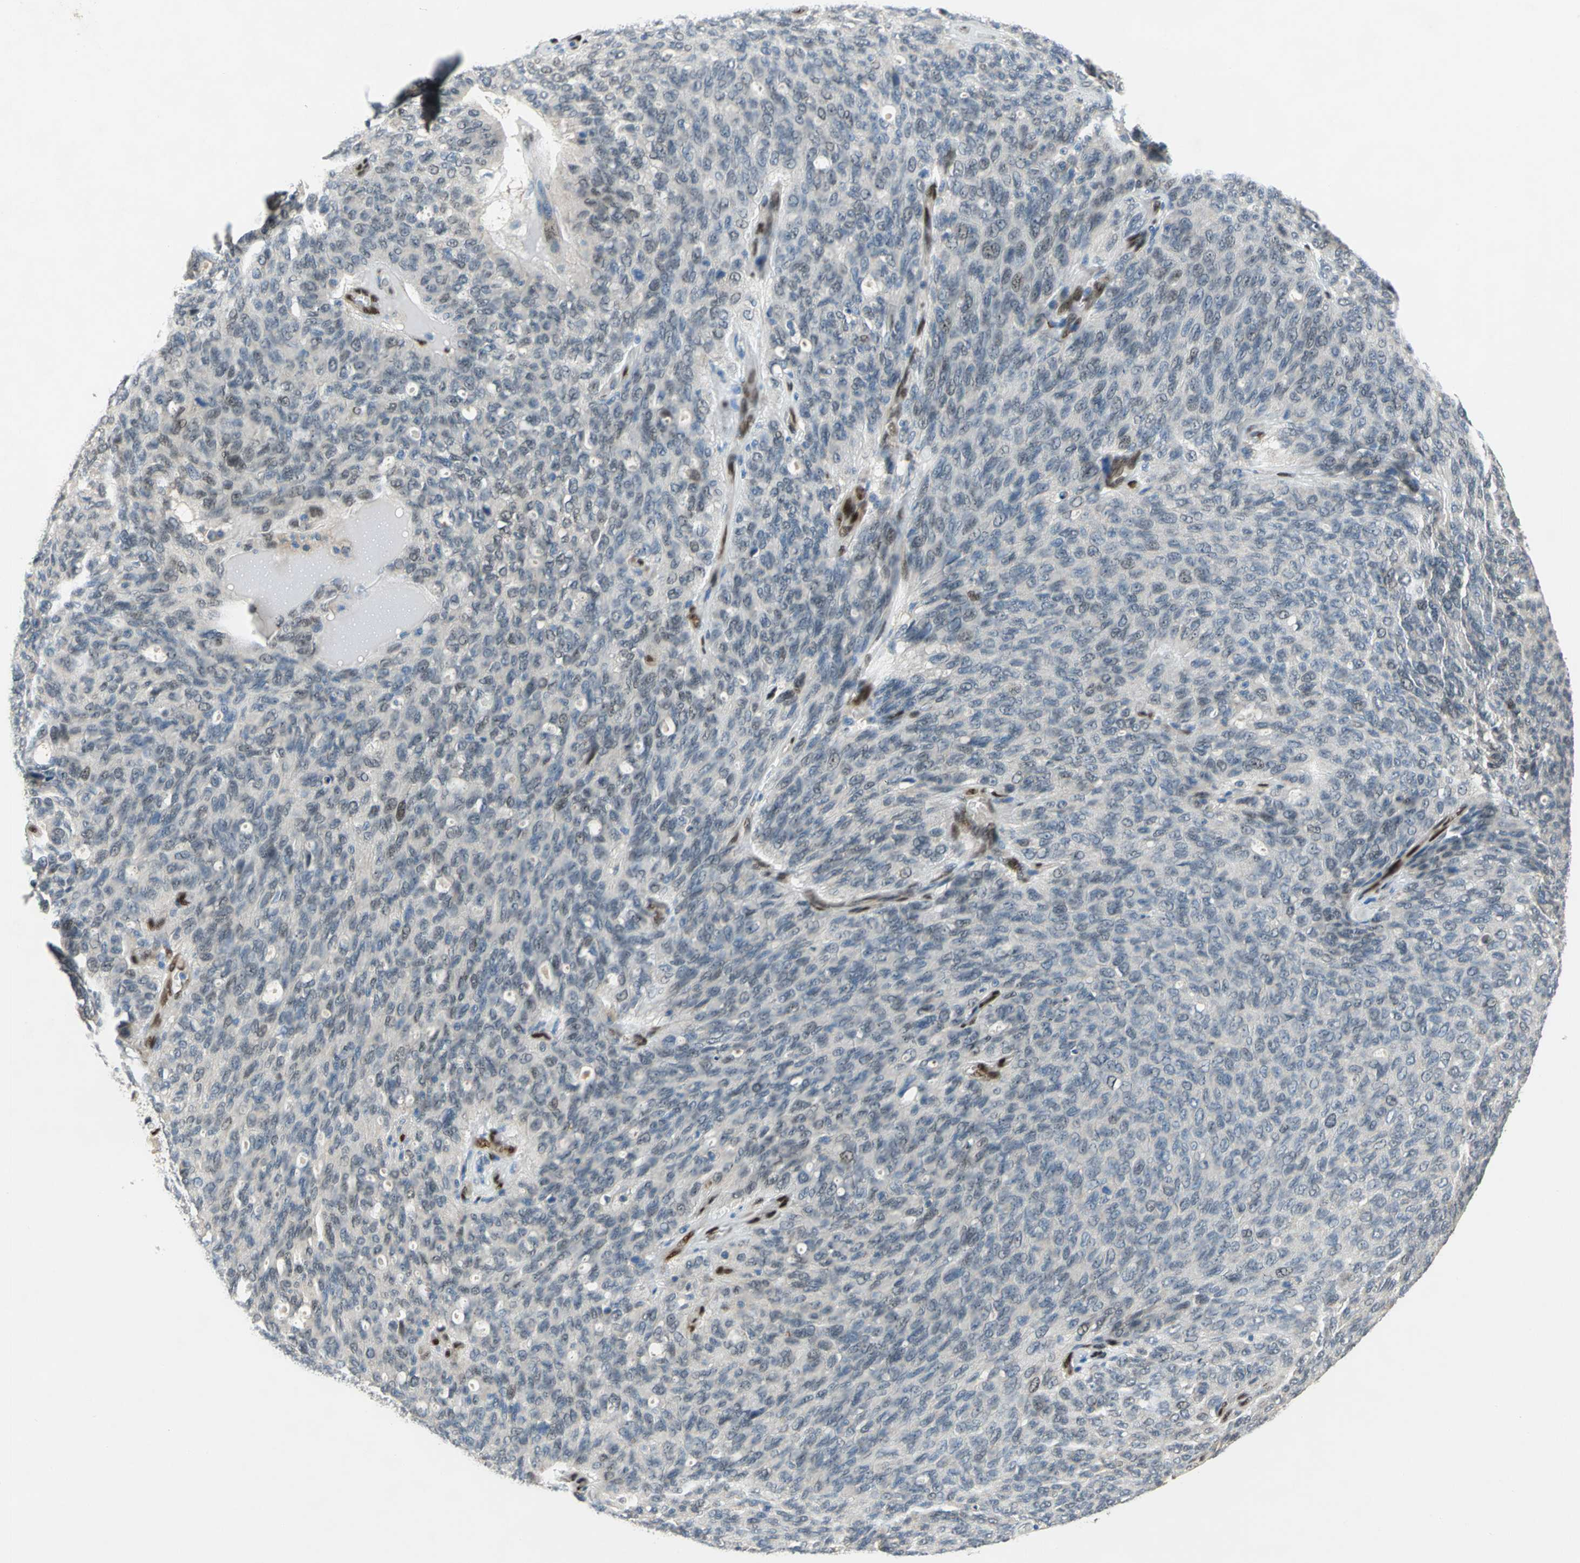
{"staining": {"intensity": "negative", "quantity": "none", "location": "none"}, "tissue": "ovarian cancer", "cell_type": "Tumor cells", "image_type": "cancer", "snomed": [{"axis": "morphology", "description": "Carcinoma, endometroid"}, {"axis": "topography", "description": "Ovary"}], "caption": "Endometroid carcinoma (ovarian) was stained to show a protein in brown. There is no significant staining in tumor cells.", "gene": "RBFOX2", "patient": {"sex": "female", "age": 60}}